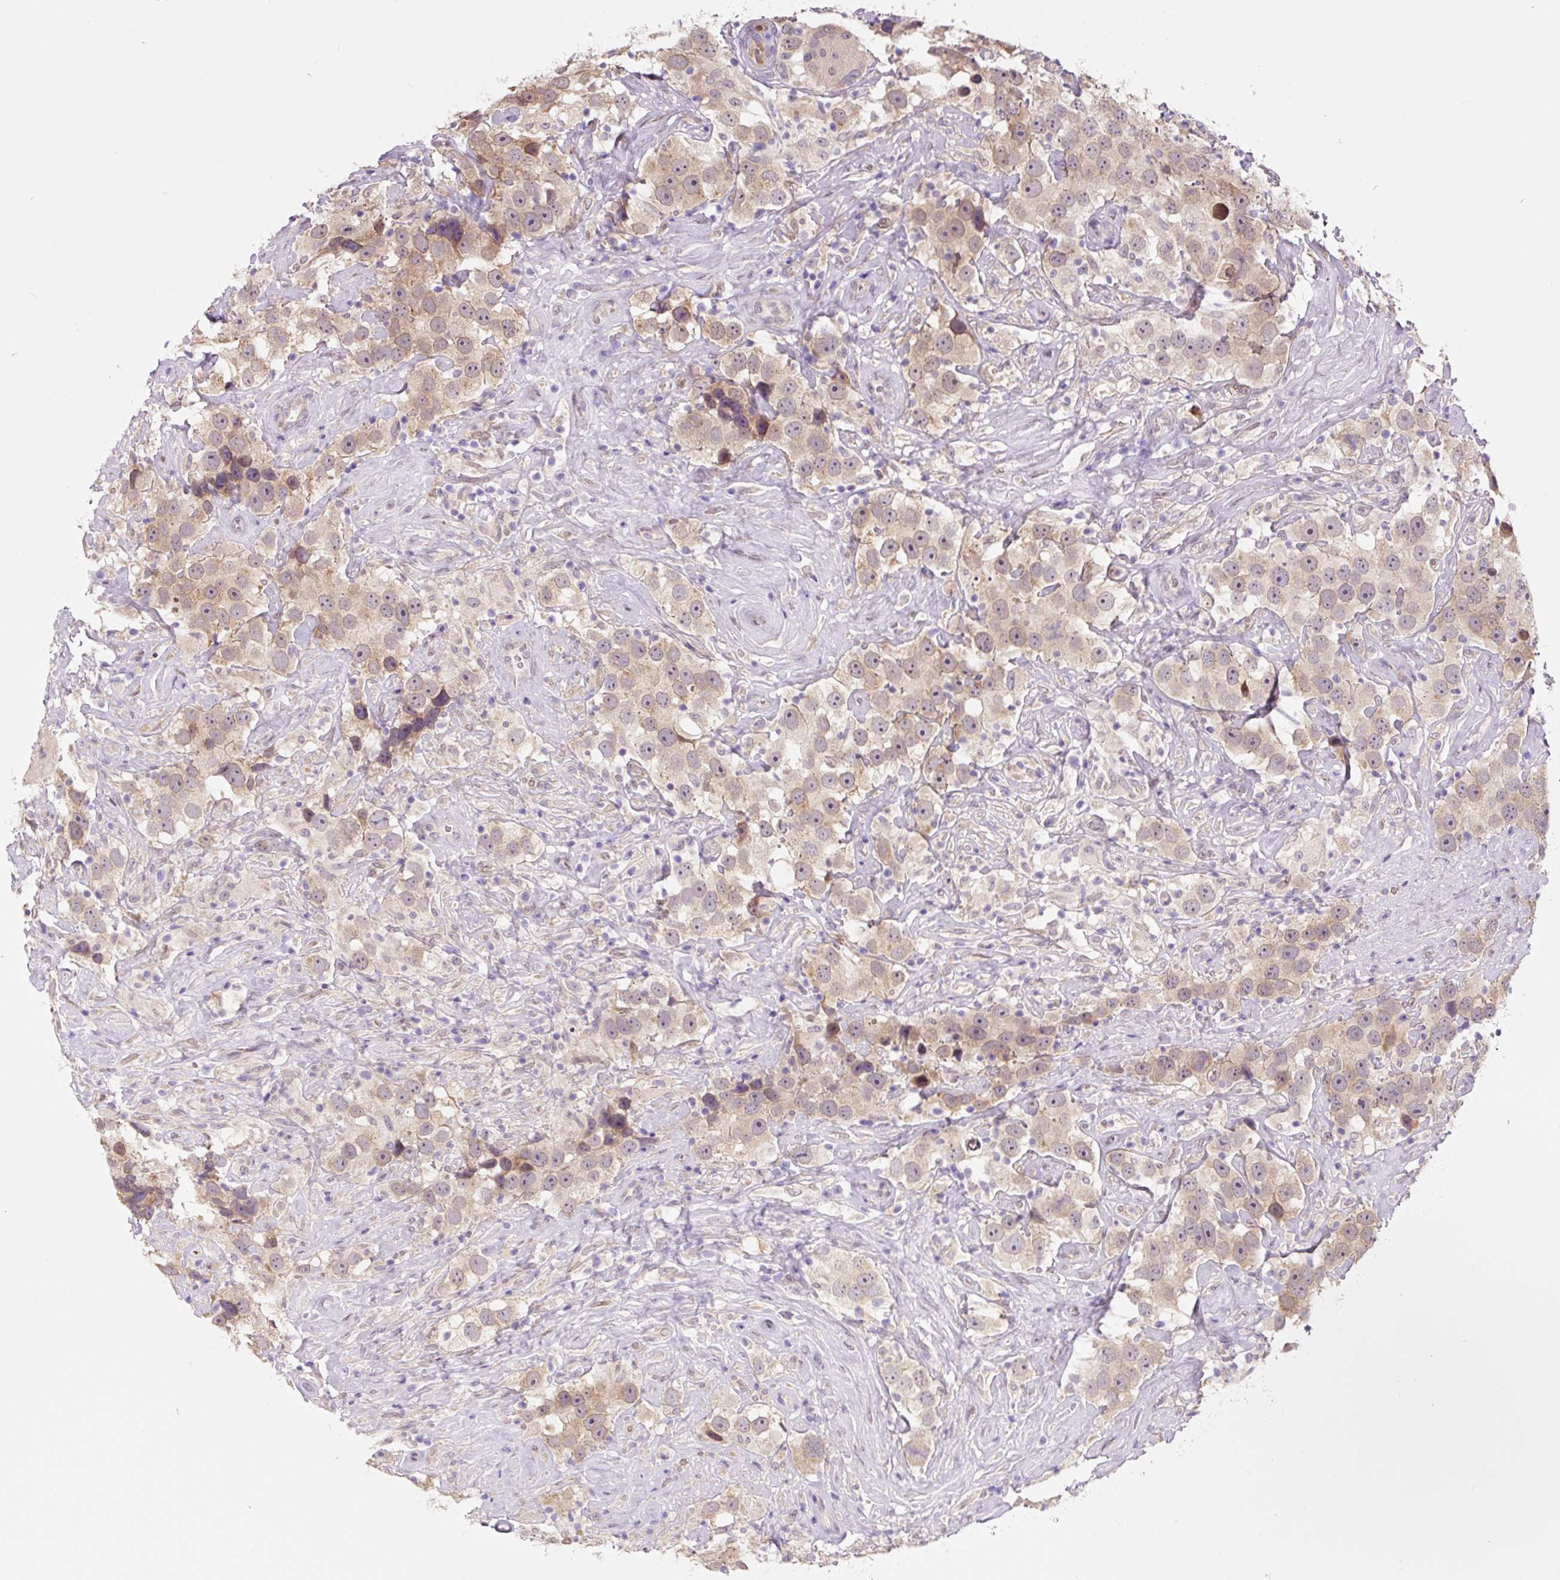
{"staining": {"intensity": "weak", "quantity": ">75%", "location": "cytoplasmic/membranous"}, "tissue": "testis cancer", "cell_type": "Tumor cells", "image_type": "cancer", "snomed": [{"axis": "morphology", "description": "Seminoma, NOS"}, {"axis": "topography", "description": "Testis"}], "caption": "Brown immunohistochemical staining in human testis cancer (seminoma) exhibits weak cytoplasmic/membranous expression in about >75% of tumor cells. (Stains: DAB in brown, nuclei in blue, Microscopy: brightfield microscopy at high magnification).", "gene": "ASRGL1", "patient": {"sex": "male", "age": 49}}